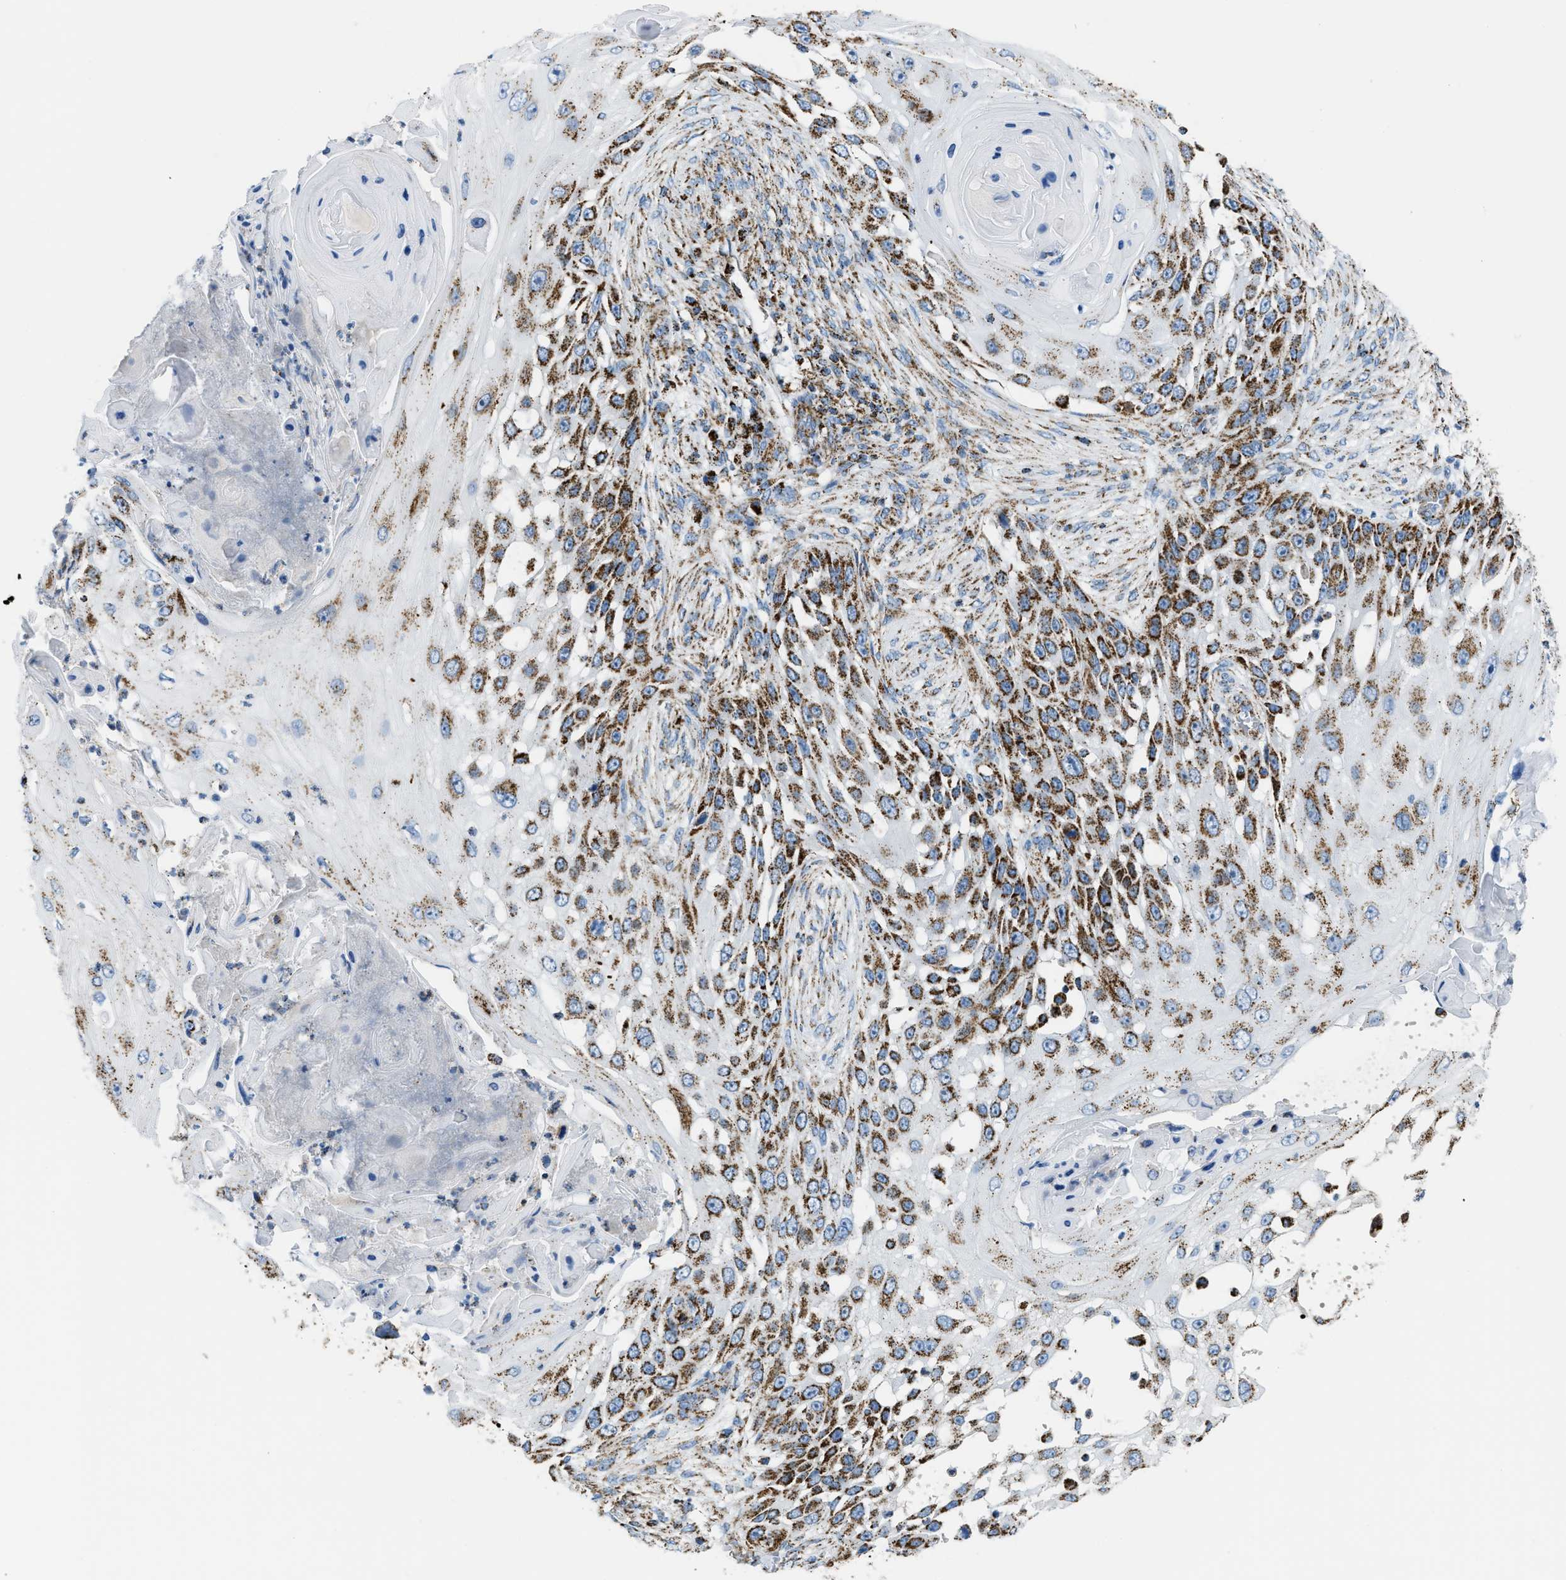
{"staining": {"intensity": "strong", "quantity": ">75%", "location": "cytoplasmic/membranous"}, "tissue": "skin cancer", "cell_type": "Tumor cells", "image_type": "cancer", "snomed": [{"axis": "morphology", "description": "Squamous cell carcinoma, NOS"}, {"axis": "topography", "description": "Skin"}], "caption": "Immunohistochemistry (DAB) staining of human skin cancer displays strong cytoplasmic/membranous protein staining in about >75% of tumor cells.", "gene": "ETFB", "patient": {"sex": "female", "age": 44}}